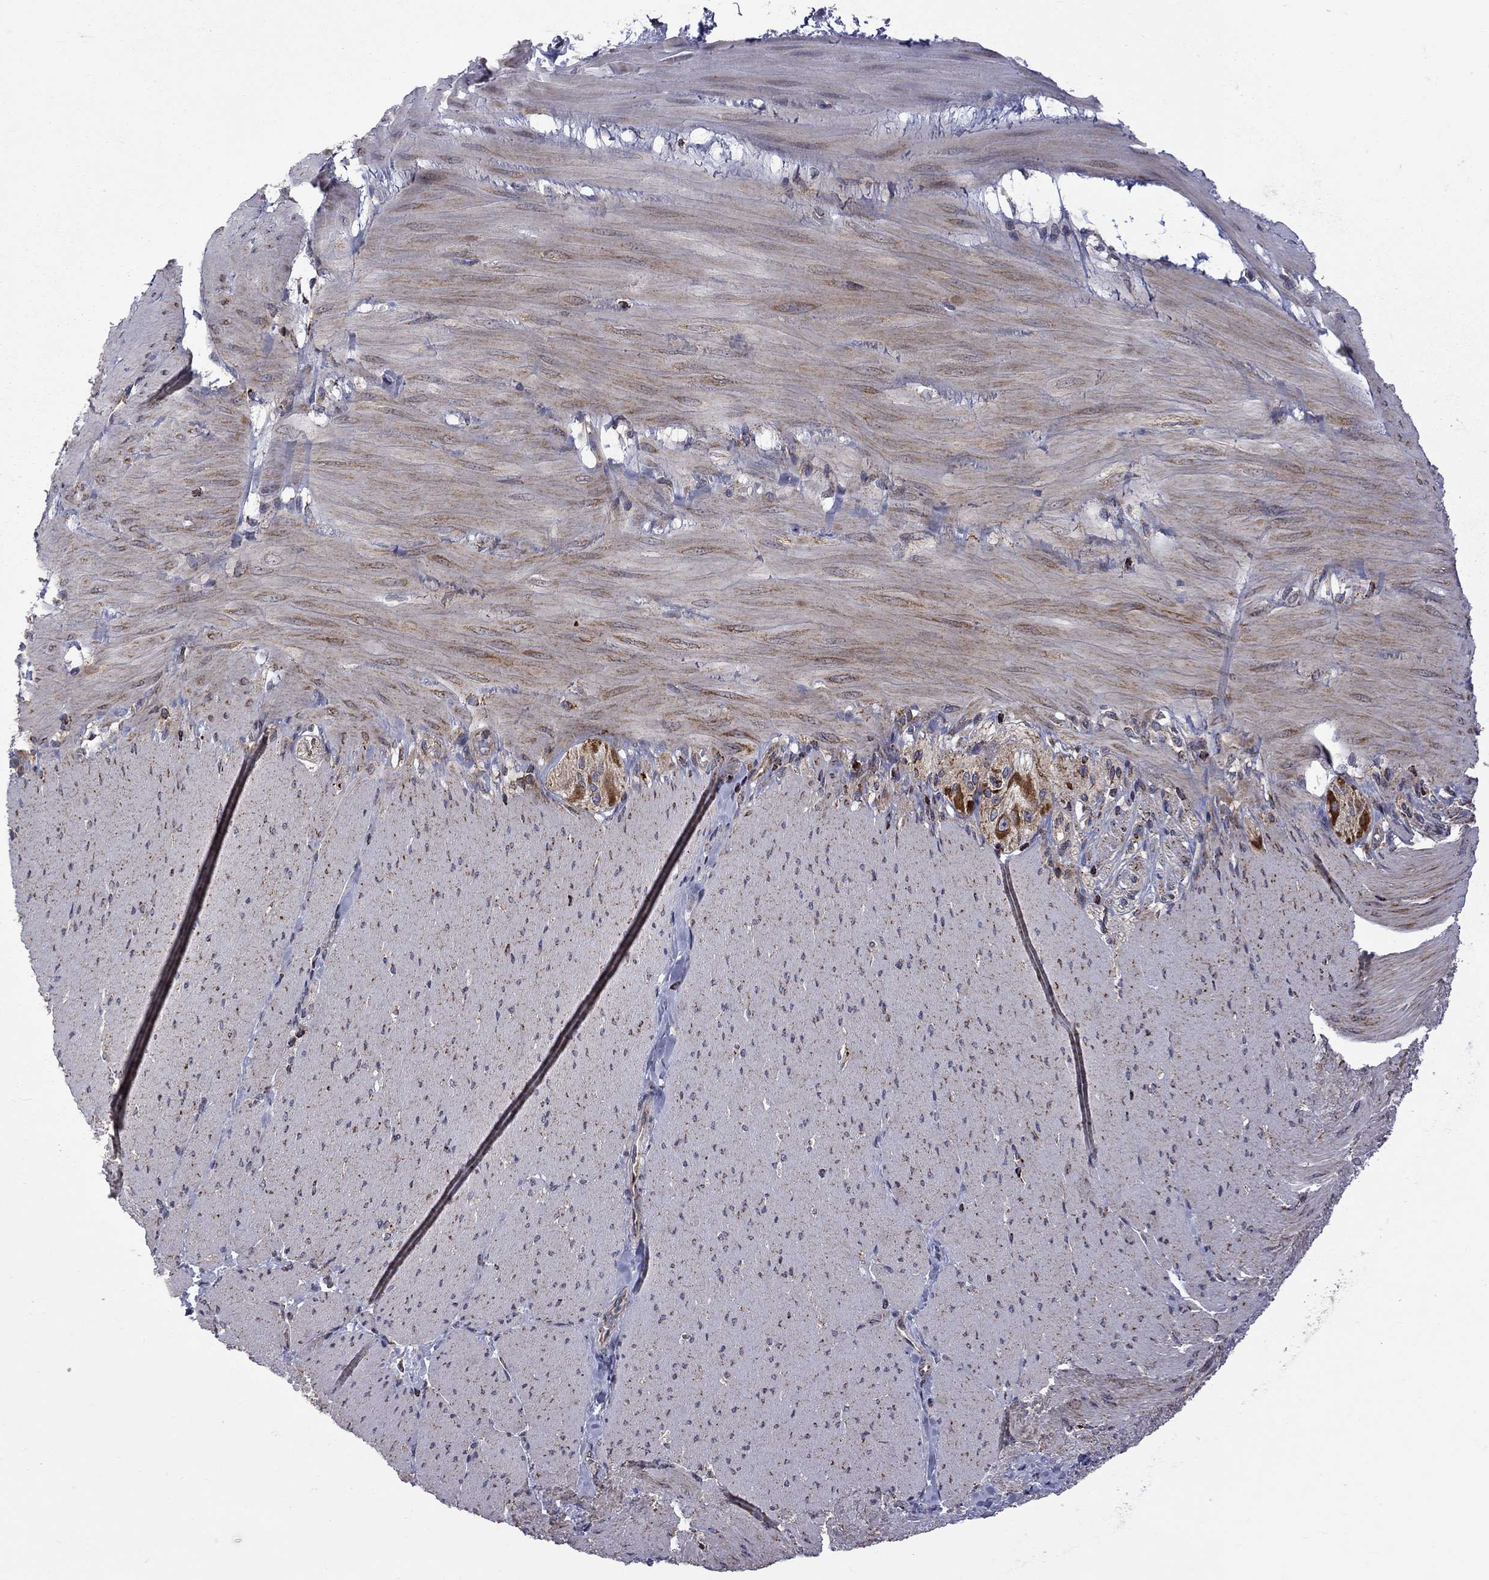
{"staining": {"intensity": "negative", "quantity": "none", "location": "none"}, "tissue": "adipose tissue", "cell_type": "Adipocytes", "image_type": "normal", "snomed": [{"axis": "morphology", "description": "Normal tissue, NOS"}, {"axis": "topography", "description": "Smooth muscle"}, {"axis": "topography", "description": "Duodenum"}, {"axis": "topography", "description": "Peripheral nerve tissue"}], "caption": "The histopathology image exhibits no staining of adipocytes in unremarkable adipose tissue.", "gene": "CLPTM1", "patient": {"sex": "female", "age": 61}}